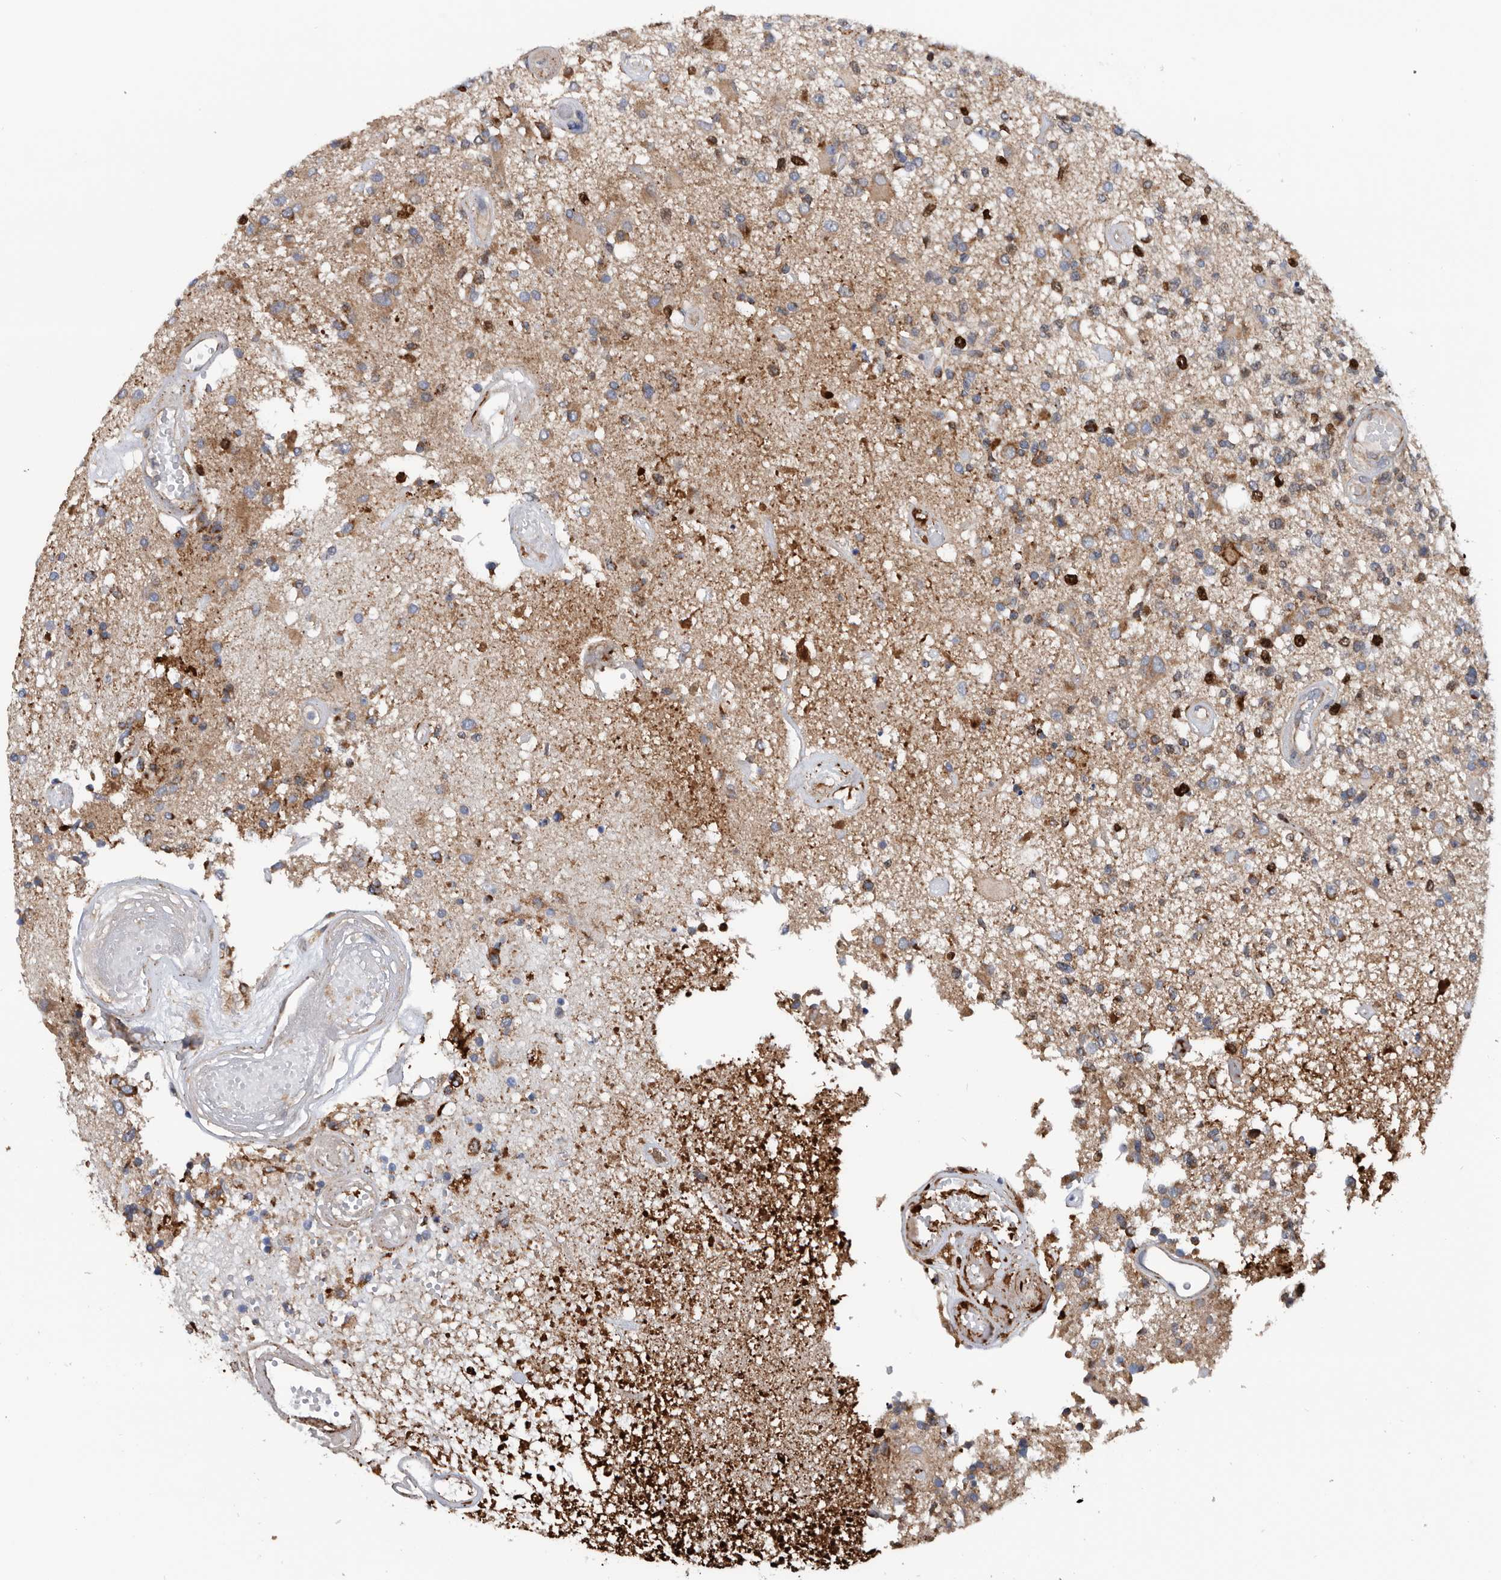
{"staining": {"intensity": "moderate", "quantity": ">75%", "location": "cytoplasmic/membranous"}, "tissue": "glioma", "cell_type": "Tumor cells", "image_type": "cancer", "snomed": [{"axis": "morphology", "description": "Glioma, malignant, High grade"}, {"axis": "morphology", "description": "Glioblastoma, NOS"}, {"axis": "topography", "description": "Brain"}], "caption": "Immunohistochemistry of human malignant glioma (high-grade) displays medium levels of moderate cytoplasmic/membranous staining in about >75% of tumor cells.", "gene": "ATAD2", "patient": {"sex": "male", "age": 60}}